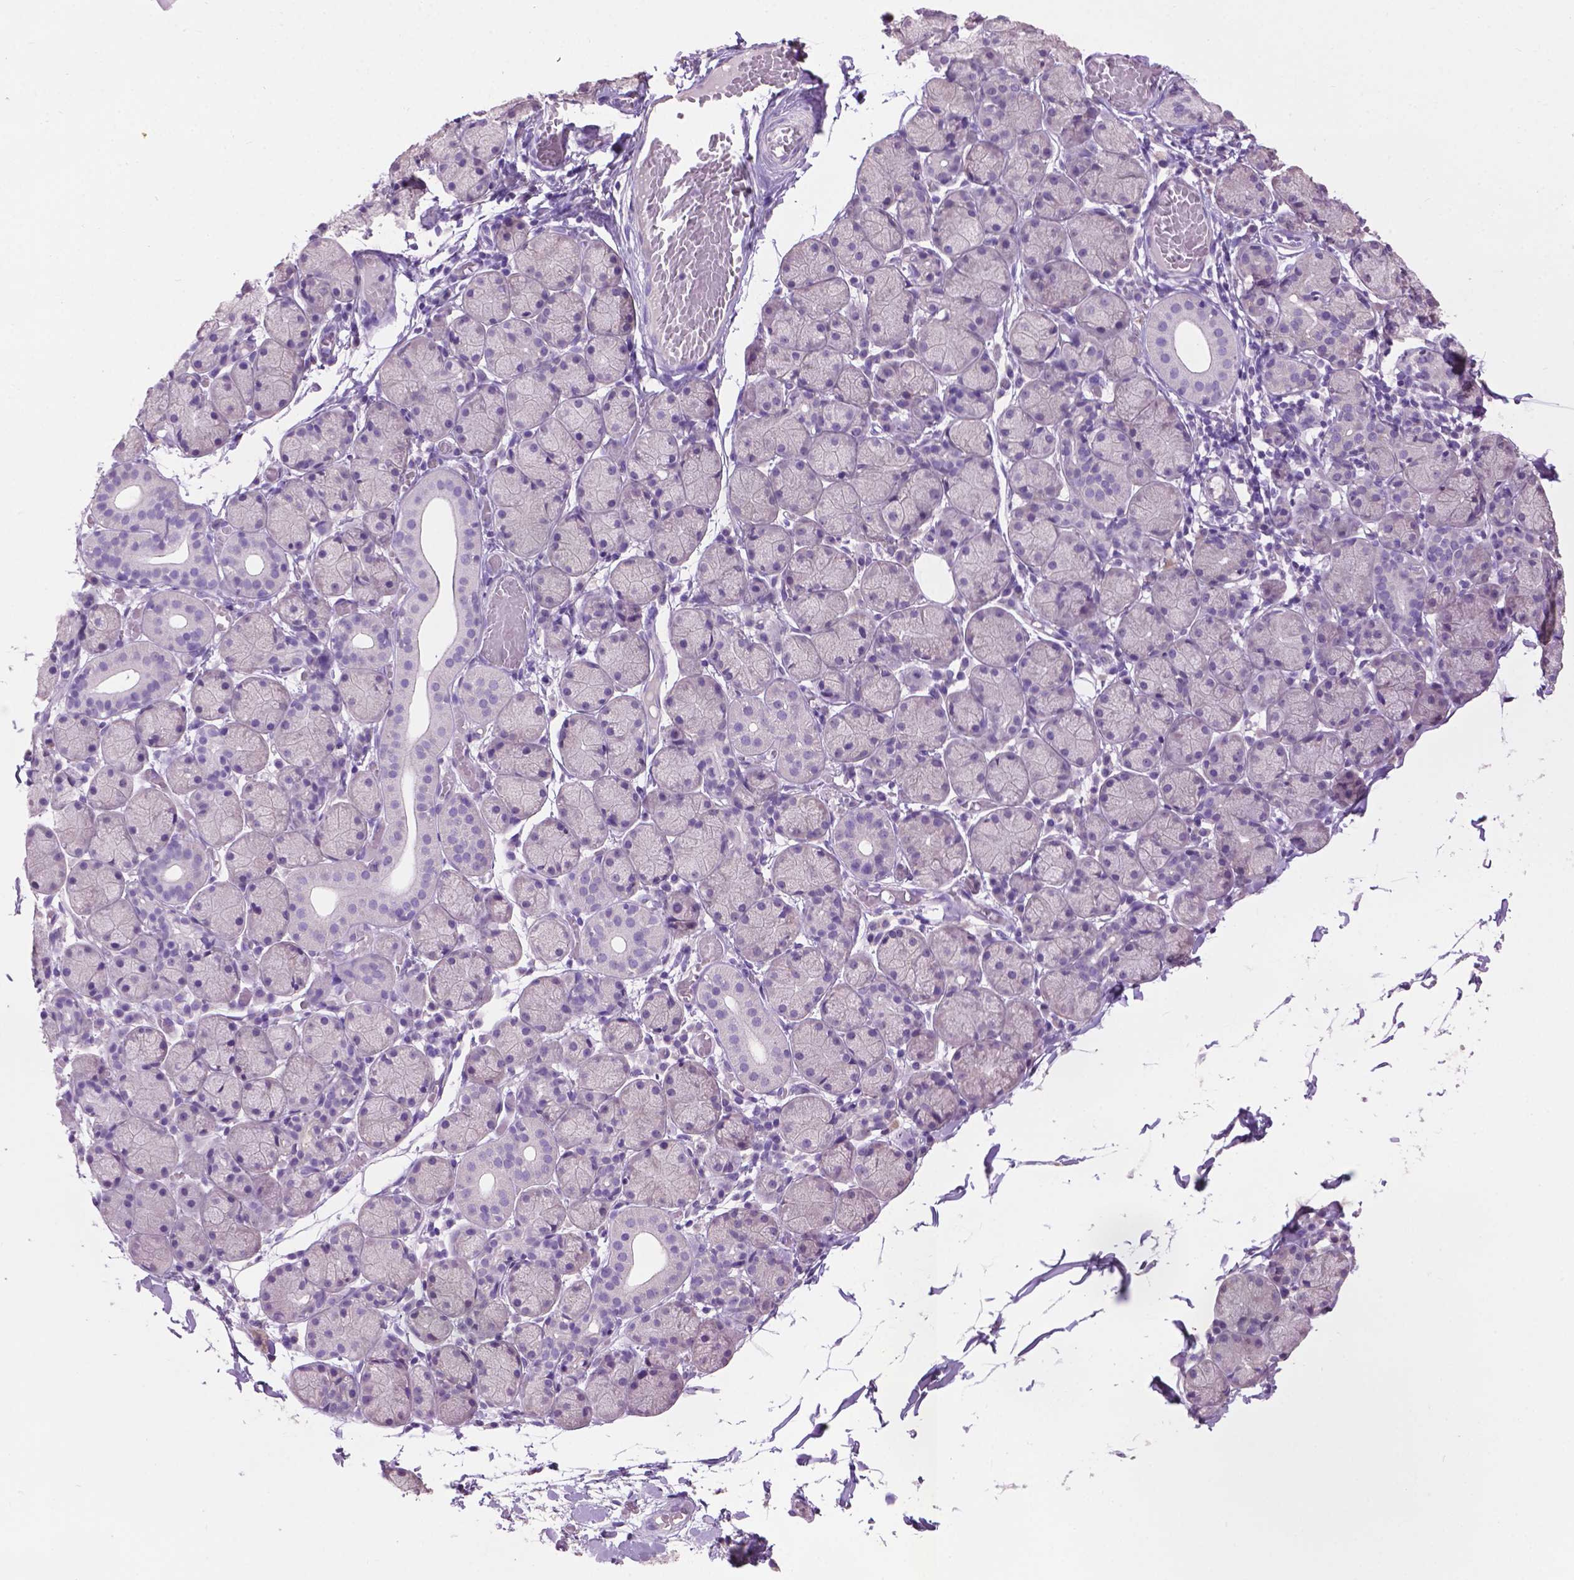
{"staining": {"intensity": "negative", "quantity": "none", "location": "none"}, "tissue": "salivary gland", "cell_type": "Glandular cells", "image_type": "normal", "snomed": [{"axis": "morphology", "description": "Normal tissue, NOS"}, {"axis": "topography", "description": "Salivary gland"}], "caption": "This is a micrograph of immunohistochemistry (IHC) staining of benign salivary gland, which shows no staining in glandular cells. The staining was performed using DAB to visualize the protein expression in brown, while the nuclei were stained in blue with hematoxylin (Magnification: 20x).", "gene": "CRYBA4", "patient": {"sex": "female", "age": 24}}